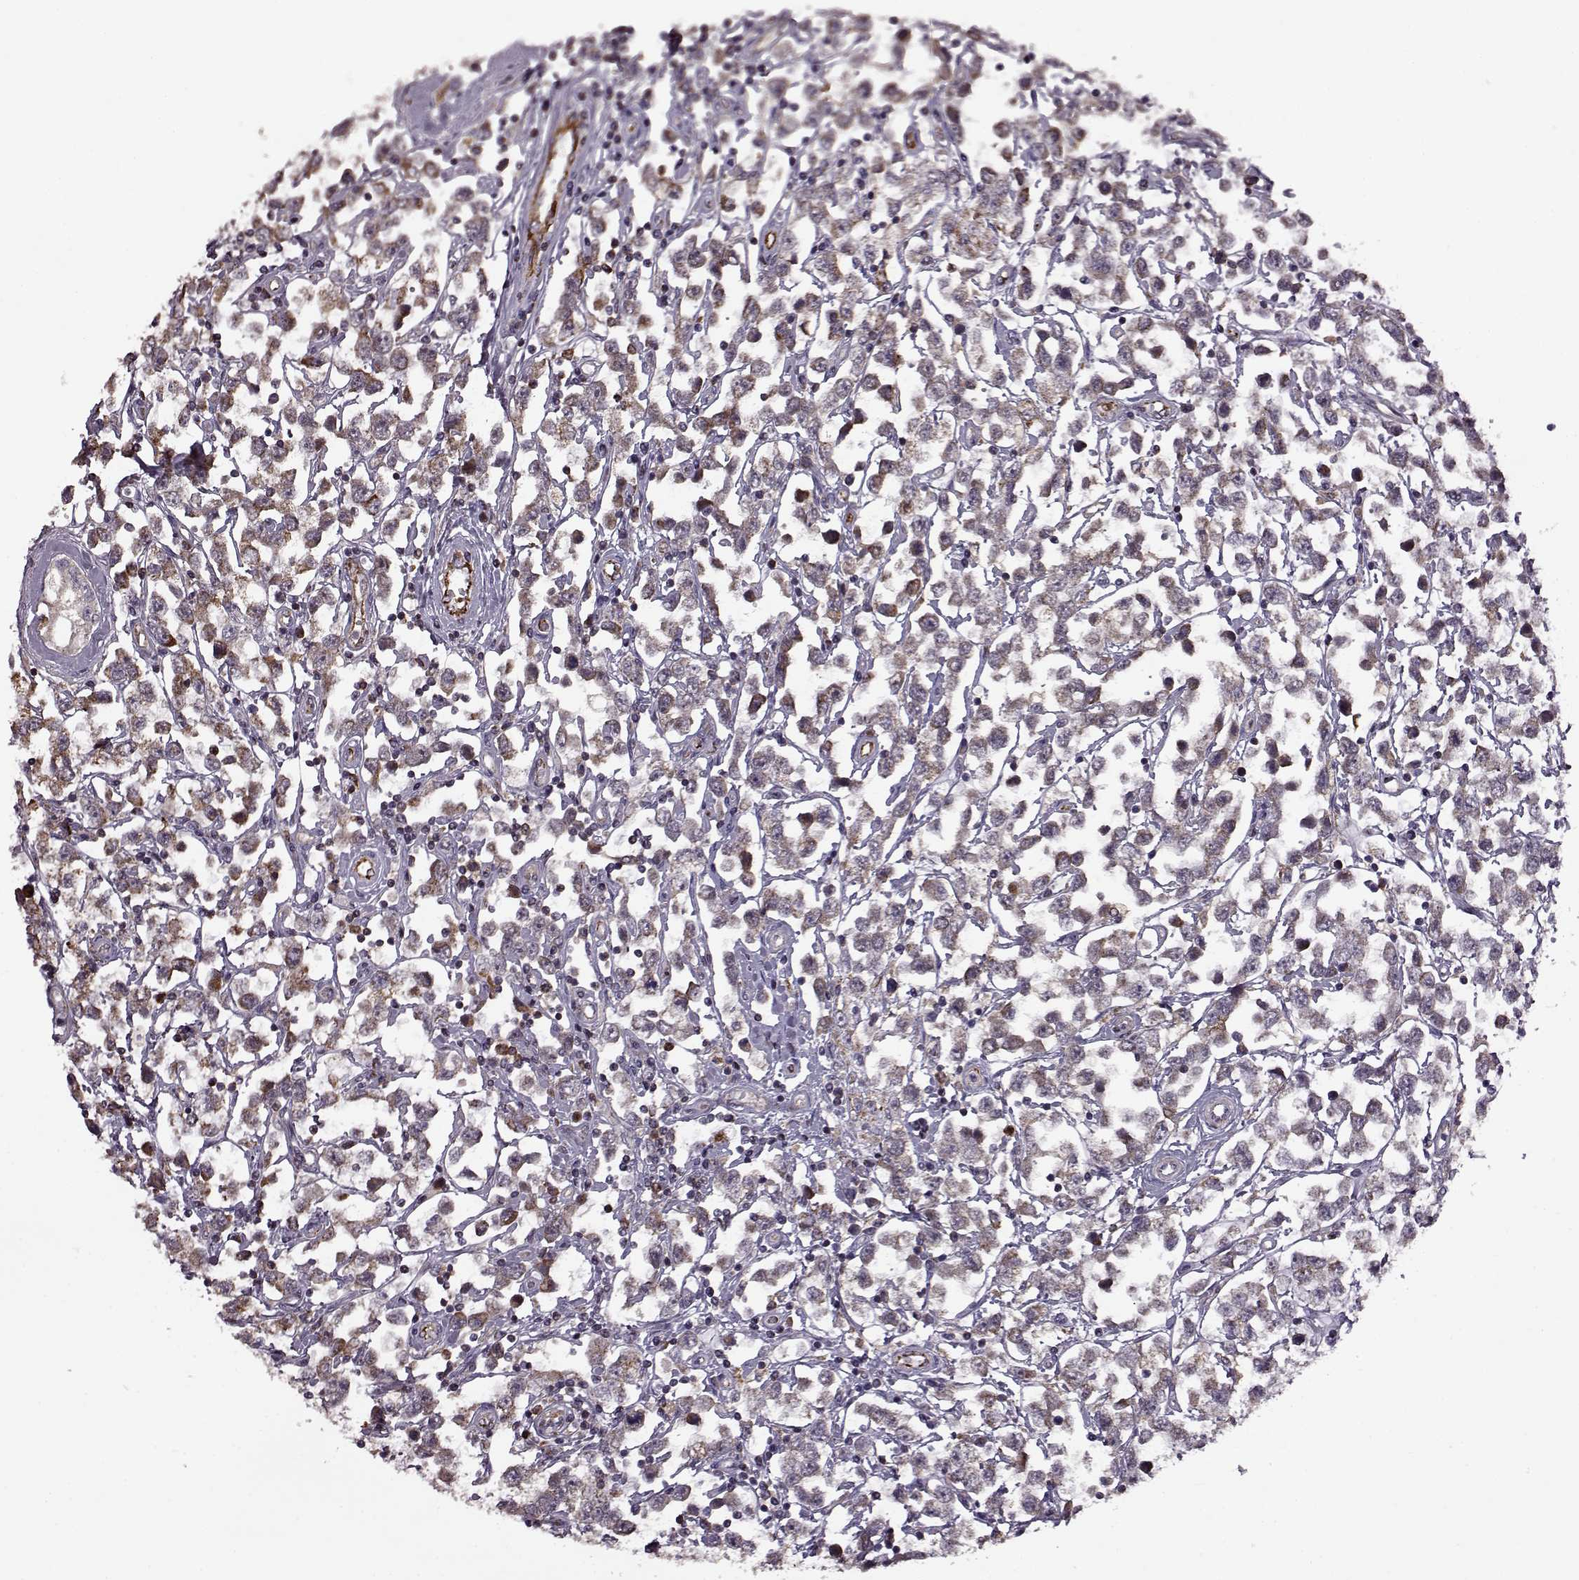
{"staining": {"intensity": "moderate", "quantity": ">75%", "location": "cytoplasmic/membranous"}, "tissue": "testis cancer", "cell_type": "Tumor cells", "image_type": "cancer", "snomed": [{"axis": "morphology", "description": "Seminoma, NOS"}, {"axis": "topography", "description": "Testis"}], "caption": "High-power microscopy captured an immunohistochemistry image of testis cancer (seminoma), revealing moderate cytoplasmic/membranous expression in approximately >75% of tumor cells. Using DAB (3,3'-diaminobenzidine) (brown) and hematoxylin (blue) stains, captured at high magnification using brightfield microscopy.", "gene": "MTSS1", "patient": {"sex": "male", "age": 34}}